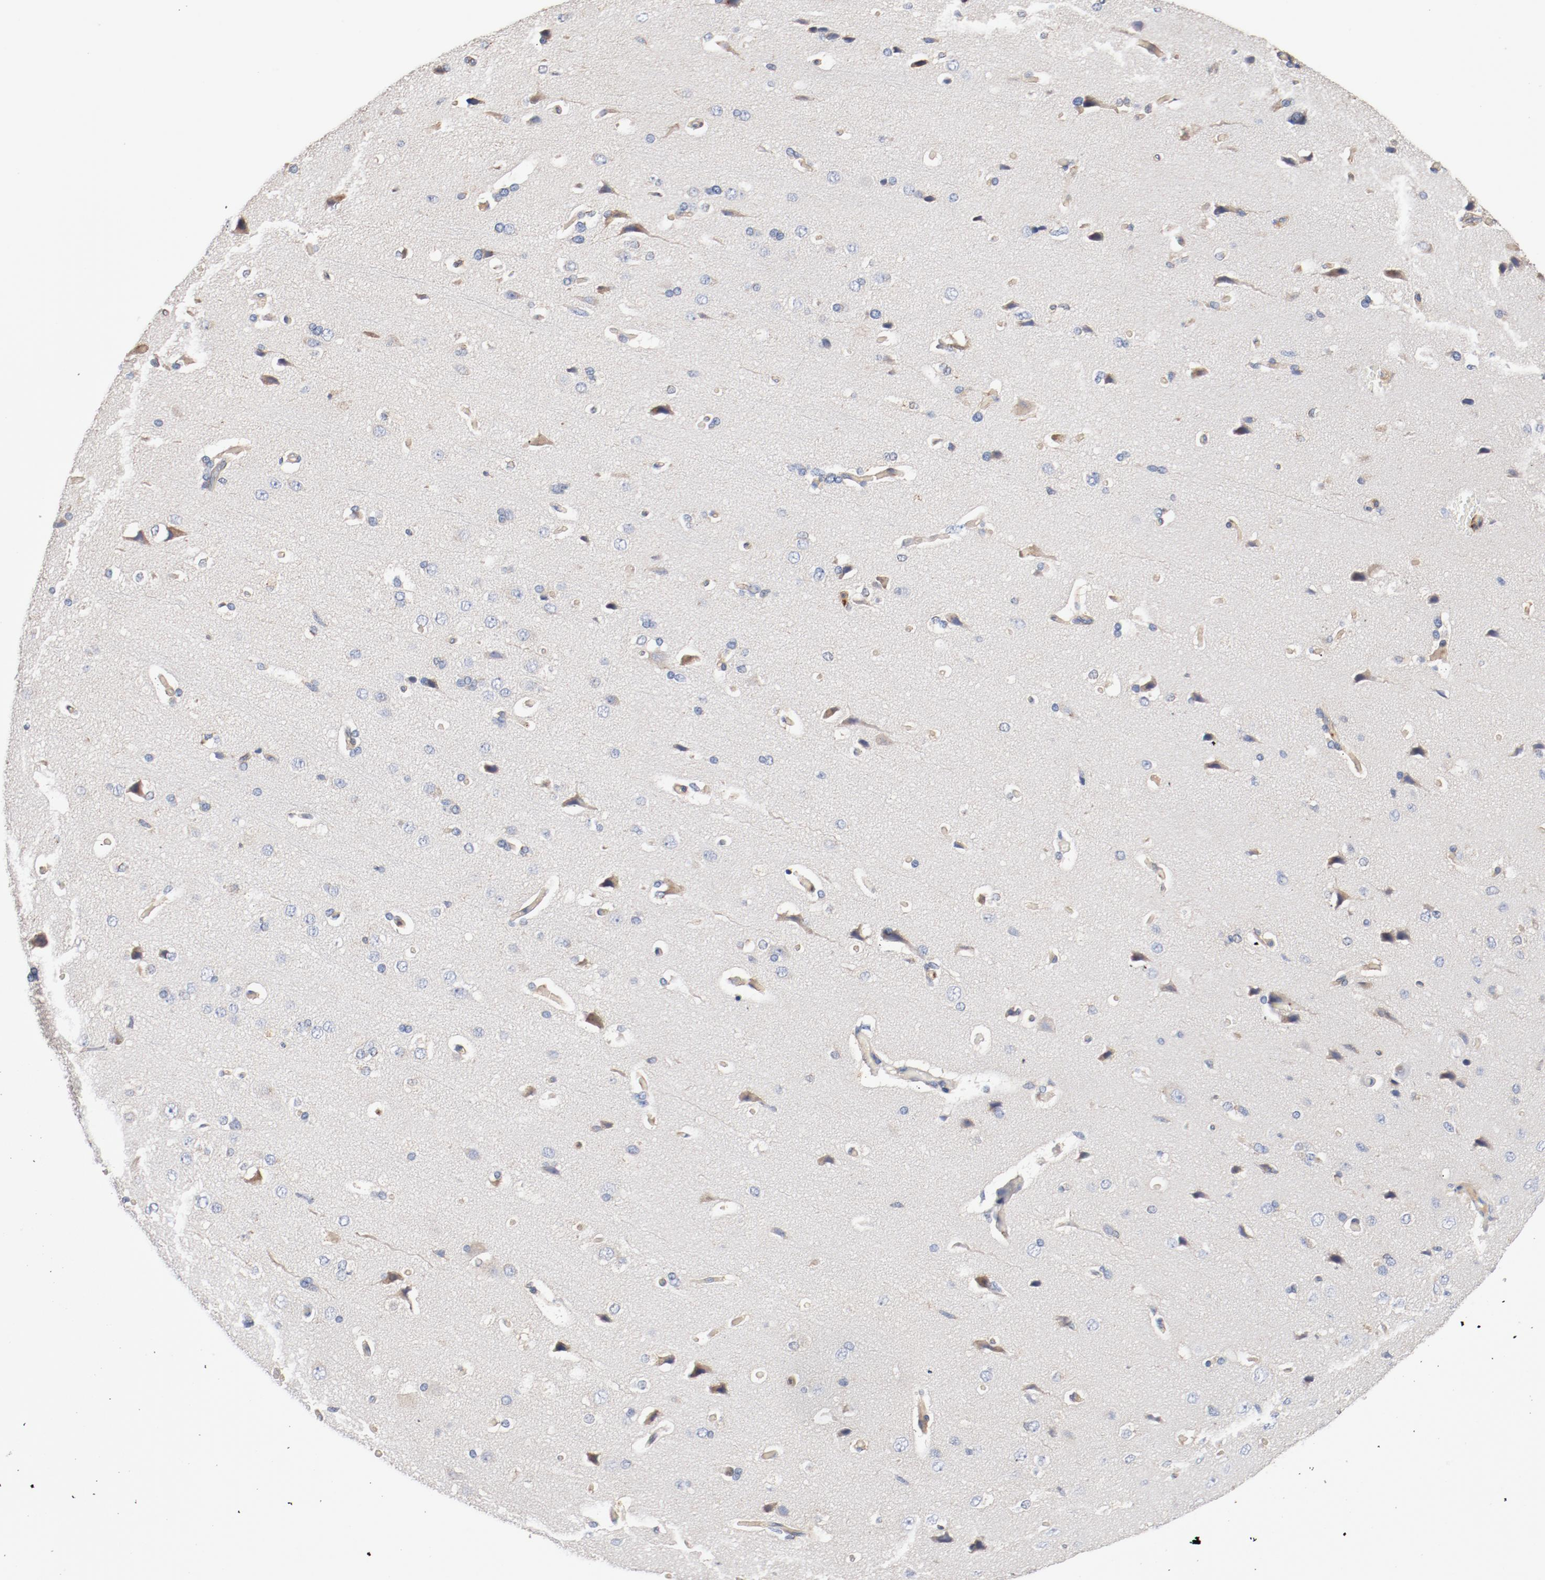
{"staining": {"intensity": "moderate", "quantity": ">75%", "location": "cytoplasmic/membranous"}, "tissue": "cerebral cortex", "cell_type": "Endothelial cells", "image_type": "normal", "snomed": [{"axis": "morphology", "description": "Normal tissue, NOS"}, {"axis": "topography", "description": "Cerebral cortex"}], "caption": "Endothelial cells exhibit medium levels of moderate cytoplasmic/membranous positivity in approximately >75% of cells in normal cerebral cortex.", "gene": "ILK", "patient": {"sex": "male", "age": 62}}